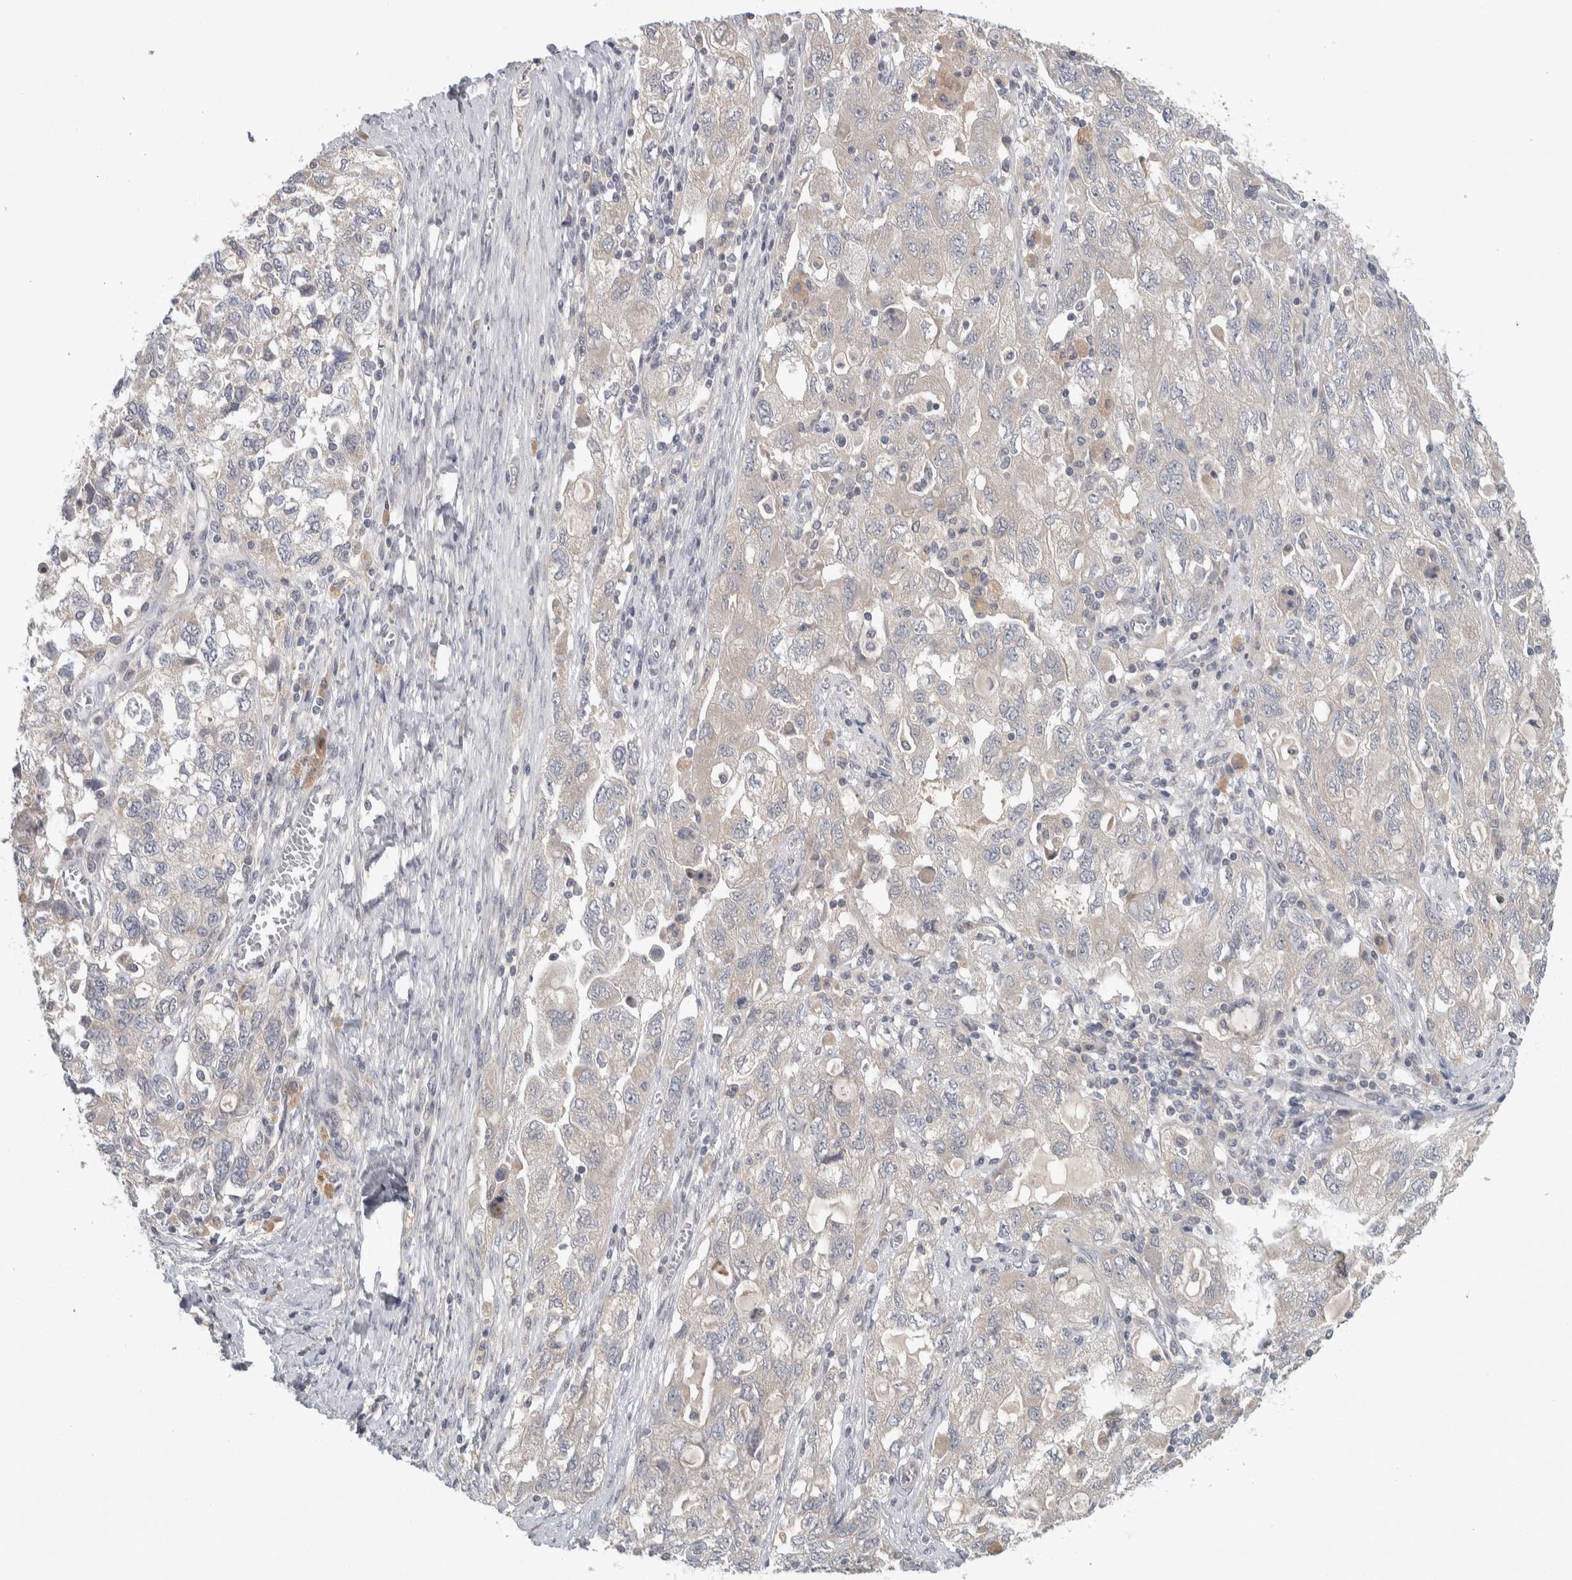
{"staining": {"intensity": "negative", "quantity": "none", "location": "none"}, "tissue": "ovarian cancer", "cell_type": "Tumor cells", "image_type": "cancer", "snomed": [{"axis": "morphology", "description": "Carcinoma, NOS"}, {"axis": "morphology", "description": "Cystadenocarcinoma, serous, NOS"}, {"axis": "topography", "description": "Ovary"}], "caption": "Tumor cells are negative for brown protein staining in ovarian serous cystadenocarcinoma. Nuclei are stained in blue.", "gene": "AFP", "patient": {"sex": "female", "age": 69}}